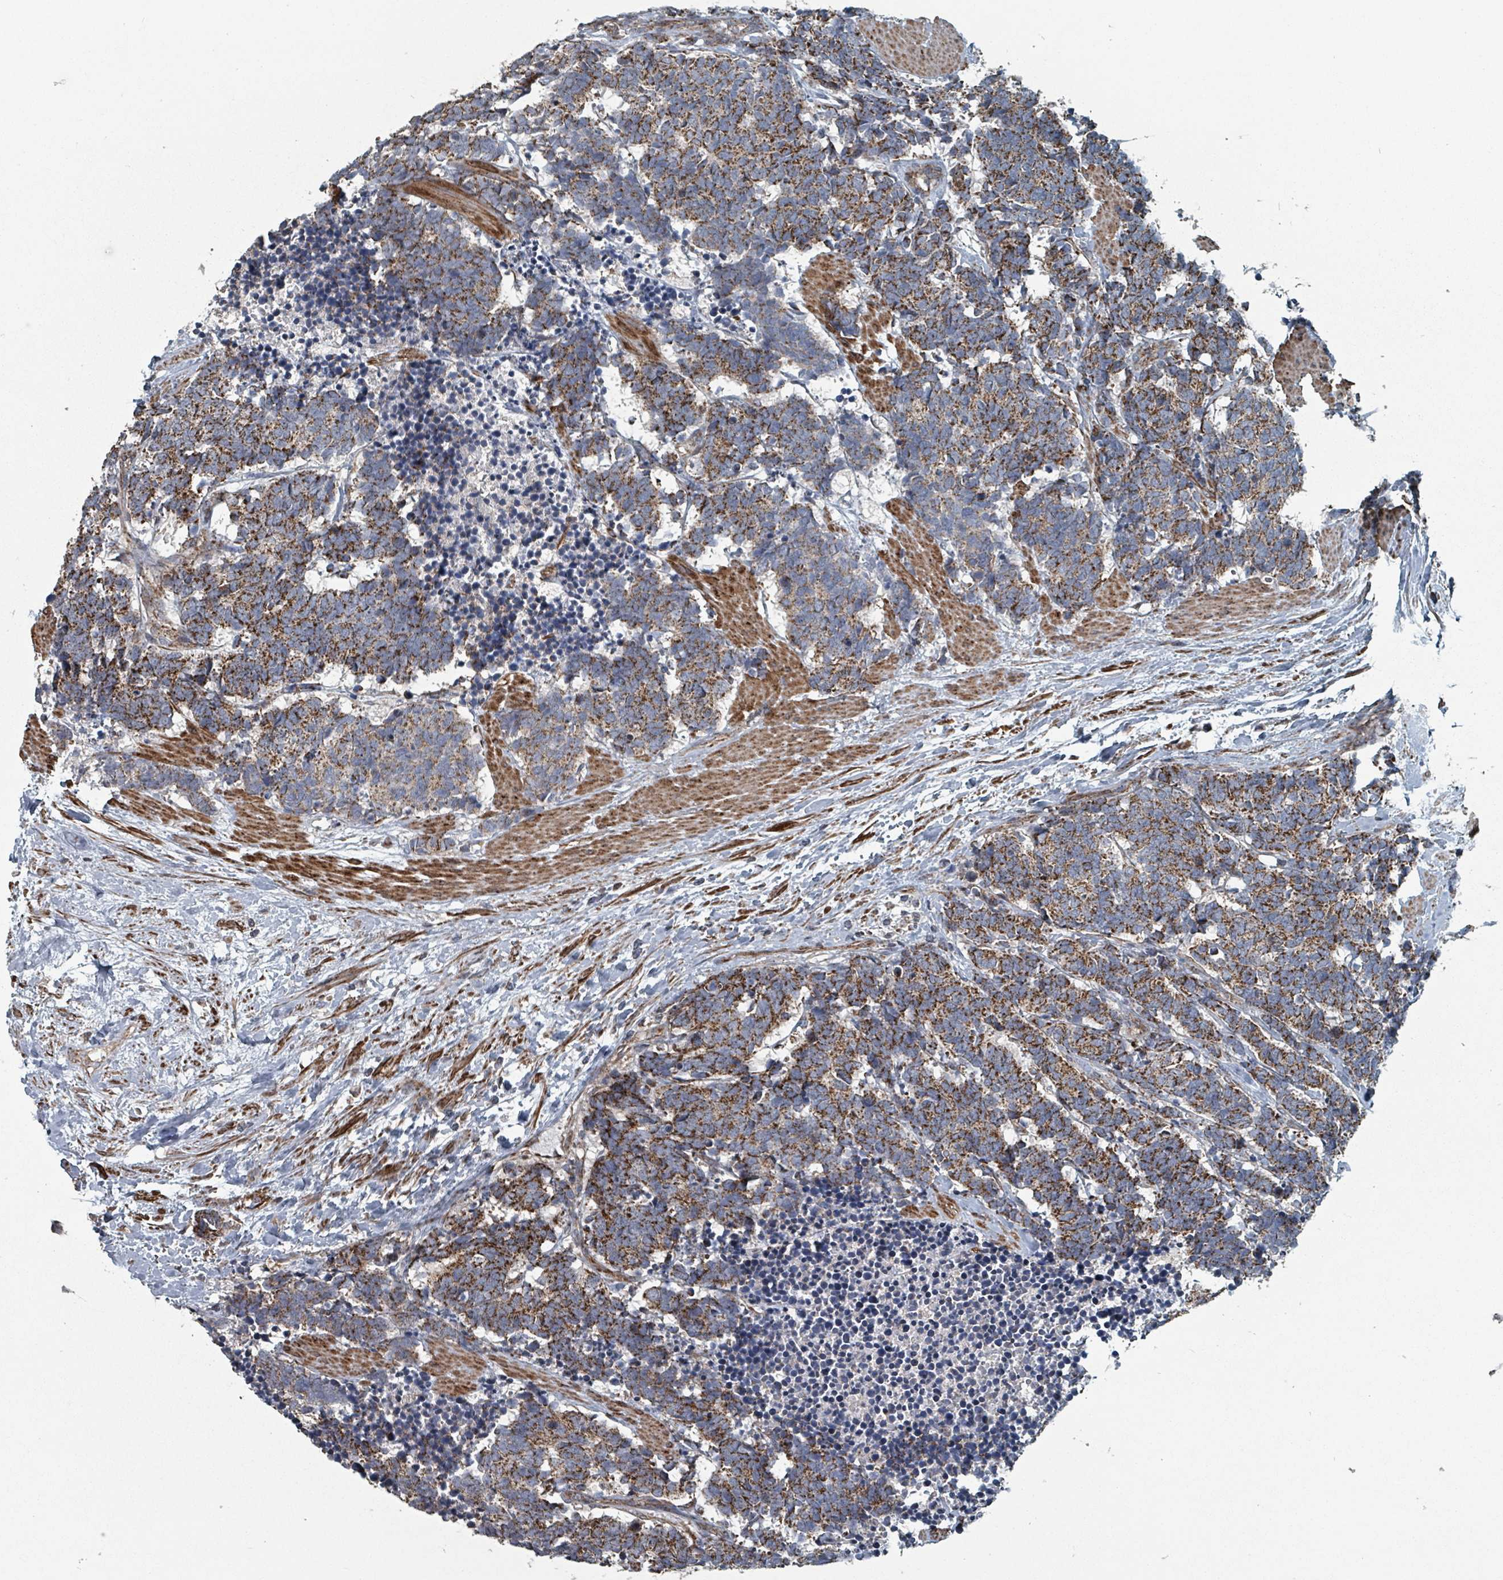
{"staining": {"intensity": "strong", "quantity": ">75%", "location": "cytoplasmic/membranous"}, "tissue": "carcinoid", "cell_type": "Tumor cells", "image_type": "cancer", "snomed": [{"axis": "morphology", "description": "Carcinoma, NOS"}, {"axis": "morphology", "description": "Carcinoid, malignant, NOS"}, {"axis": "topography", "description": "Prostate"}], "caption": "Protein staining shows strong cytoplasmic/membranous expression in about >75% of tumor cells in carcinoma.", "gene": "MRPL4", "patient": {"sex": "male", "age": 57}}